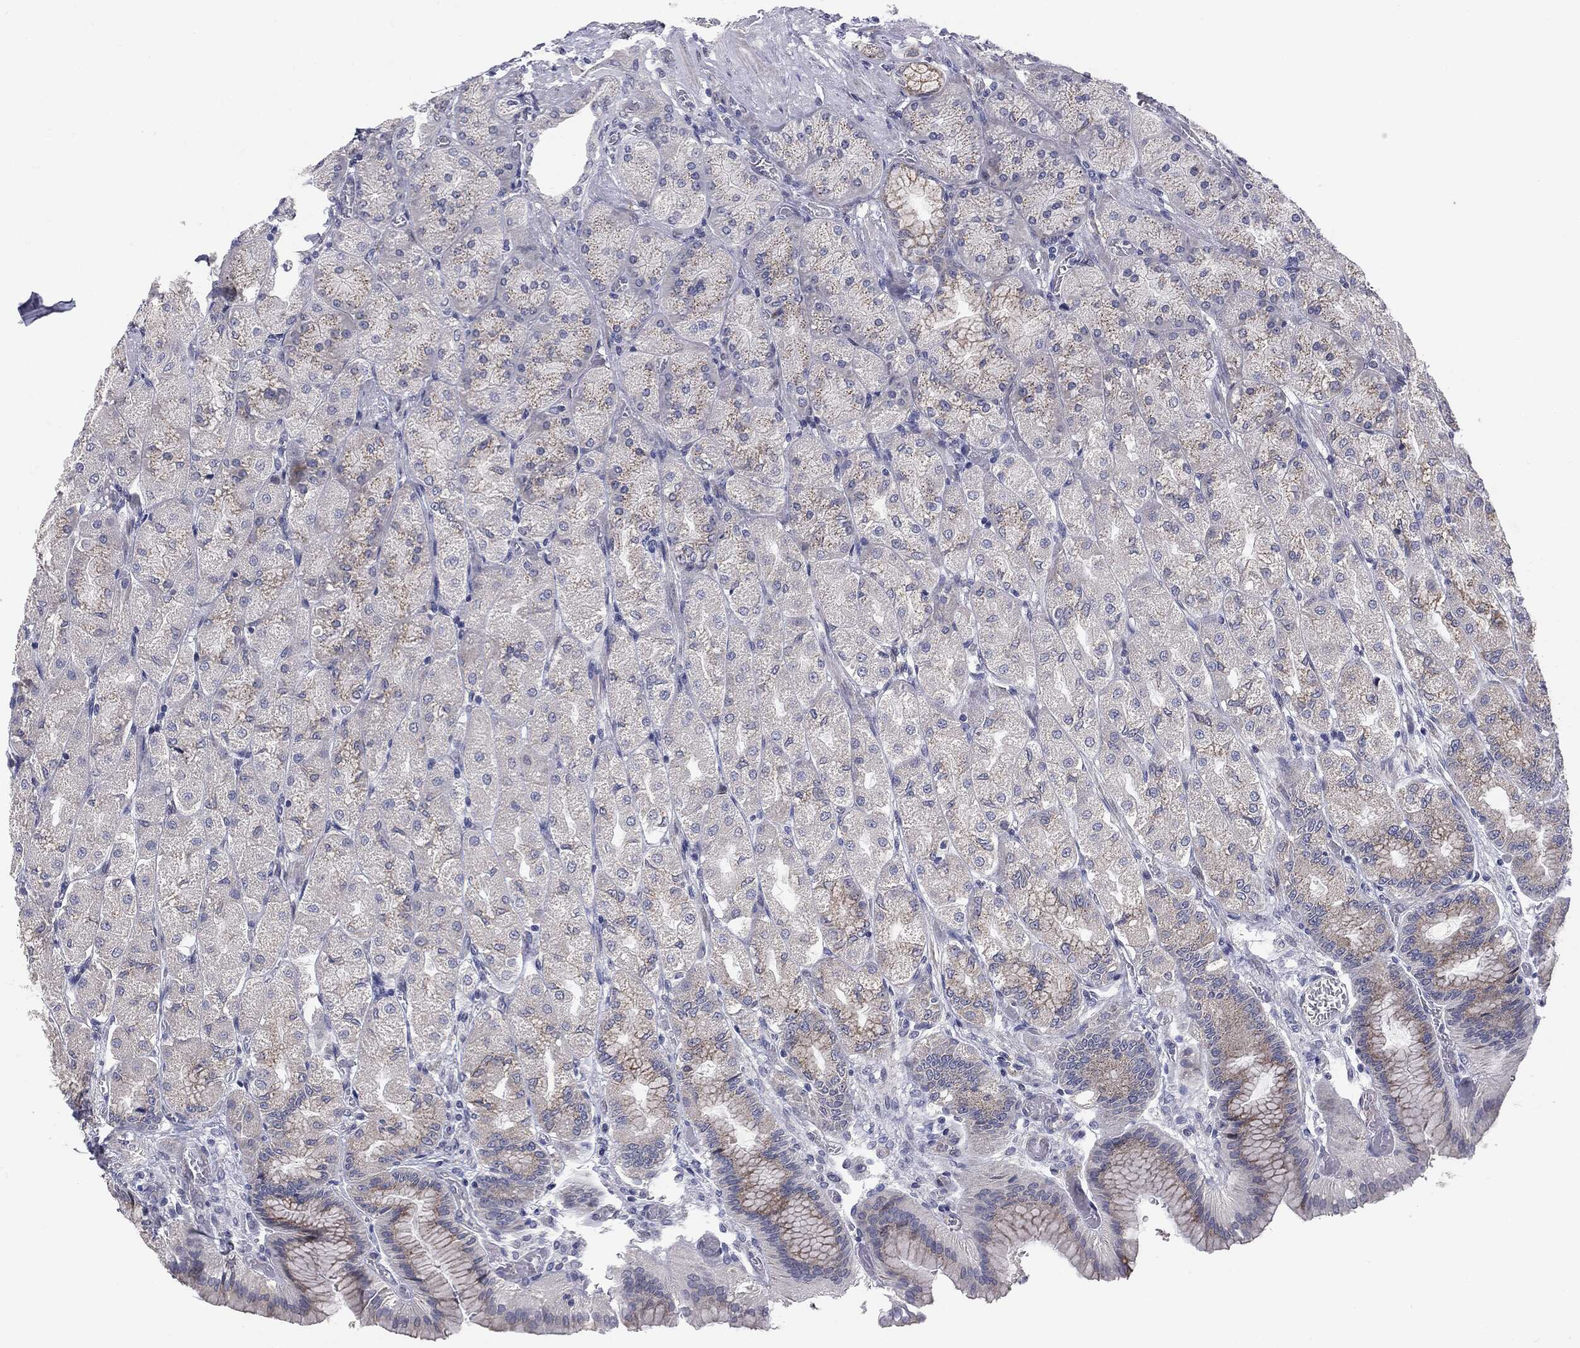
{"staining": {"intensity": "moderate", "quantity": "<25%", "location": "cytoplasmic/membranous"}, "tissue": "stomach", "cell_type": "Glandular cells", "image_type": "normal", "snomed": [{"axis": "morphology", "description": "Normal tissue, NOS"}, {"axis": "morphology", "description": "Adenocarcinoma, NOS"}, {"axis": "morphology", "description": "Adenocarcinoma, High grade"}, {"axis": "topography", "description": "Stomach, upper"}, {"axis": "topography", "description": "Stomach"}], "caption": "Glandular cells demonstrate low levels of moderate cytoplasmic/membranous expression in about <25% of cells in benign human stomach.", "gene": "KRT5", "patient": {"sex": "female", "age": 65}}